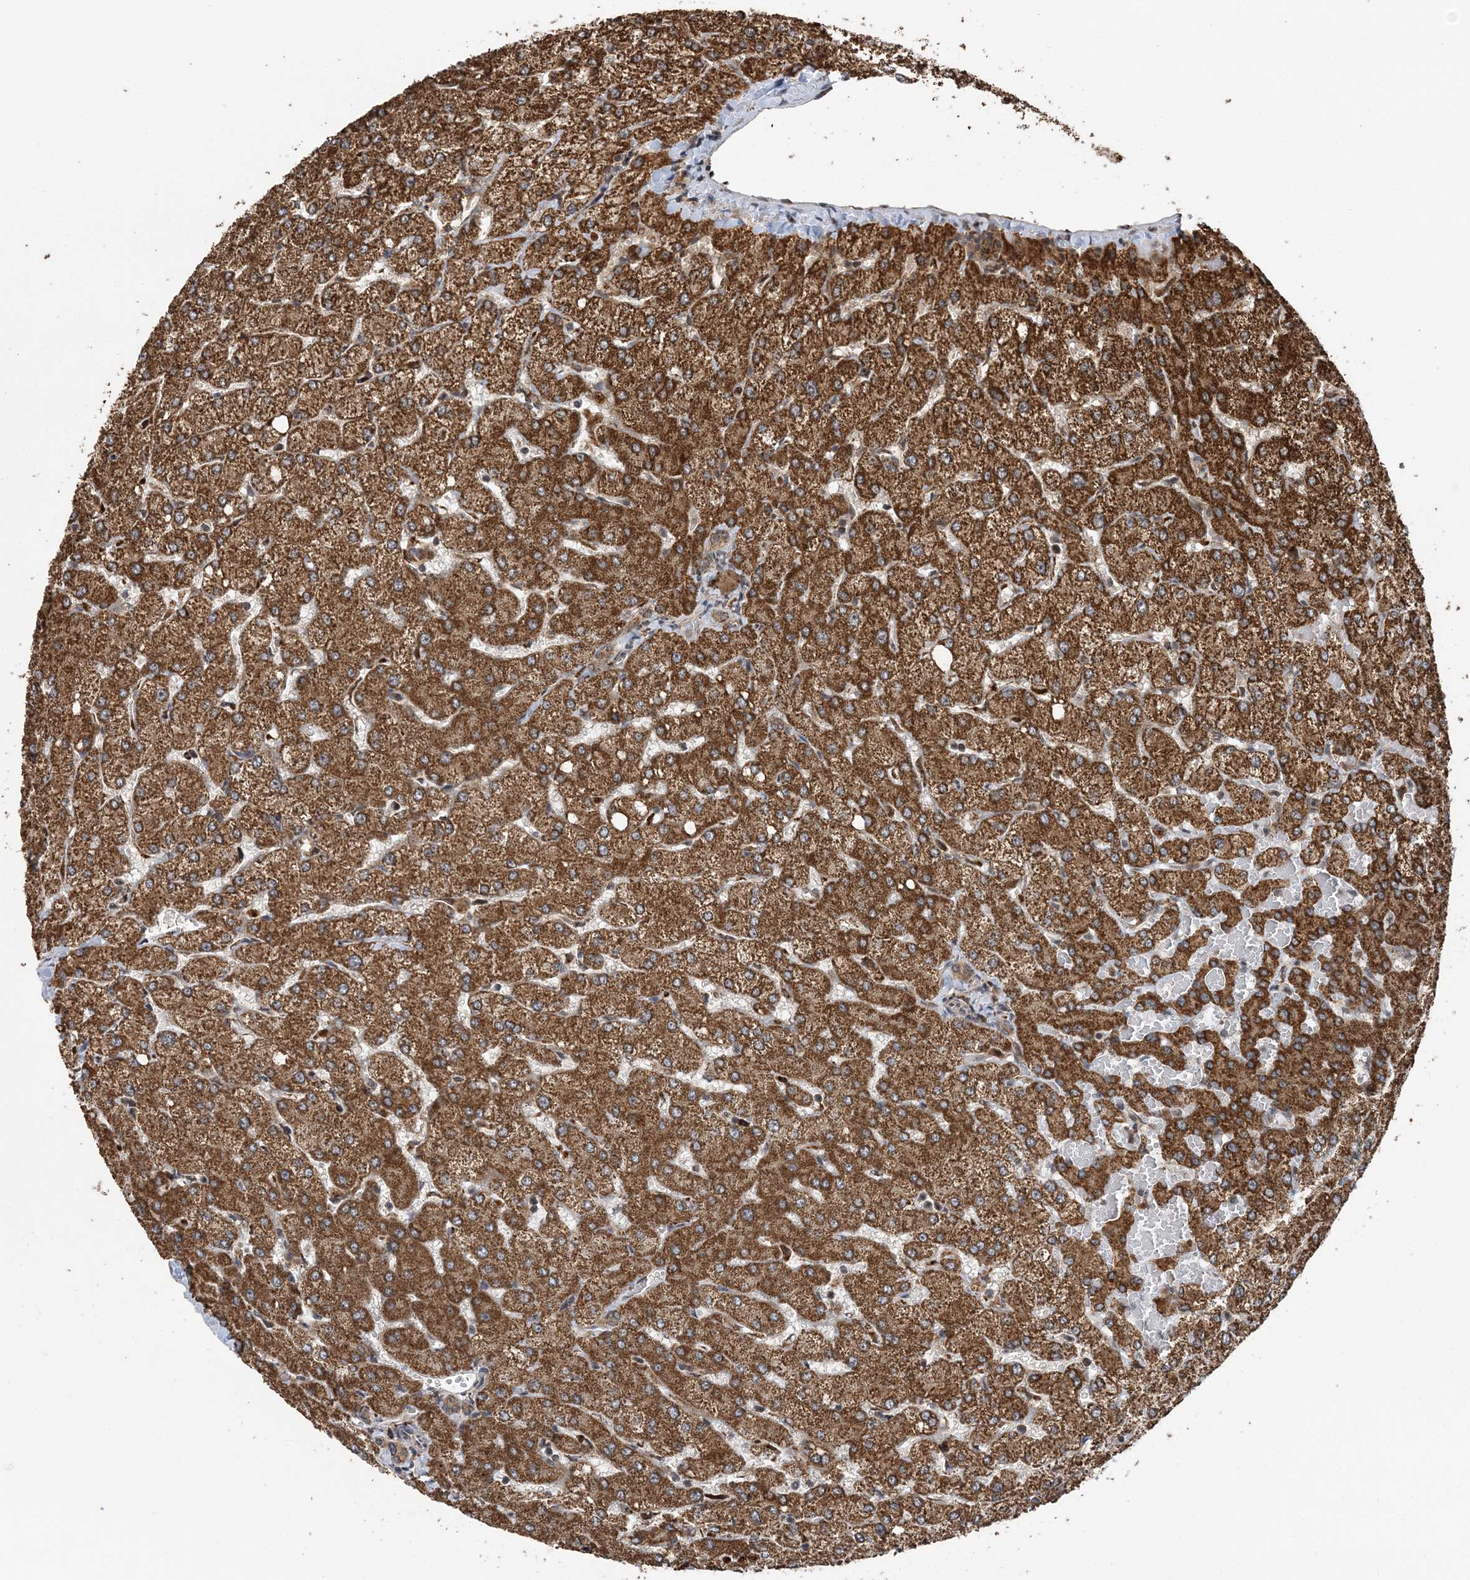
{"staining": {"intensity": "moderate", "quantity": ">75%", "location": "cytoplasmic/membranous"}, "tissue": "liver", "cell_type": "Cholangiocytes", "image_type": "normal", "snomed": [{"axis": "morphology", "description": "Normal tissue, NOS"}, {"axis": "topography", "description": "Liver"}], "caption": "Immunohistochemical staining of normal human liver exhibits moderate cytoplasmic/membranous protein positivity in approximately >75% of cholangiocytes. The staining was performed using DAB, with brown indicating positive protein expression. Nuclei are stained blue with hematoxylin.", "gene": "PCBP1", "patient": {"sex": "female", "age": 54}}